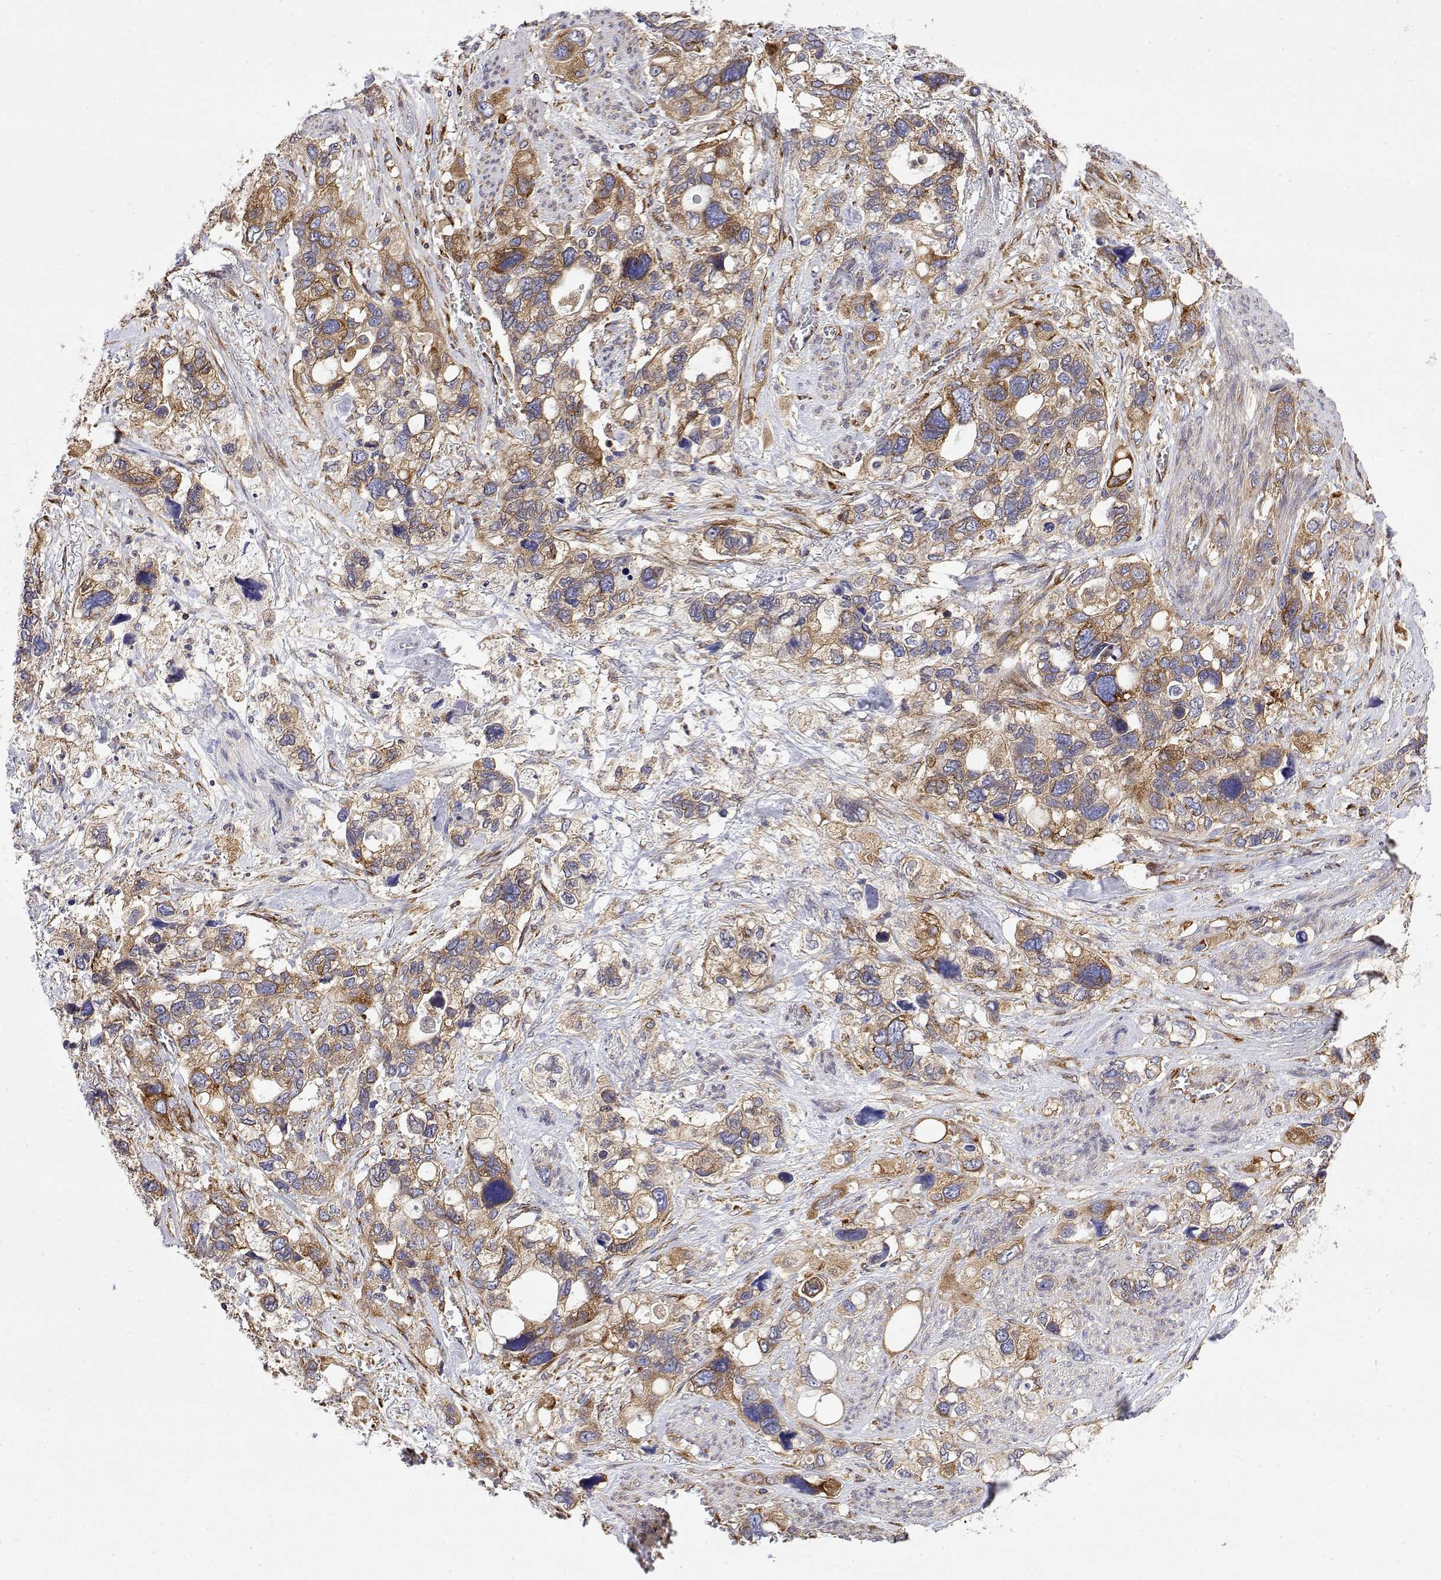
{"staining": {"intensity": "moderate", "quantity": ">75%", "location": "cytoplasmic/membranous"}, "tissue": "stomach cancer", "cell_type": "Tumor cells", "image_type": "cancer", "snomed": [{"axis": "morphology", "description": "Adenocarcinoma, NOS"}, {"axis": "topography", "description": "Stomach, upper"}], "caption": "High-power microscopy captured an immunohistochemistry image of stomach cancer, revealing moderate cytoplasmic/membranous staining in approximately >75% of tumor cells.", "gene": "EEF1G", "patient": {"sex": "female", "age": 81}}